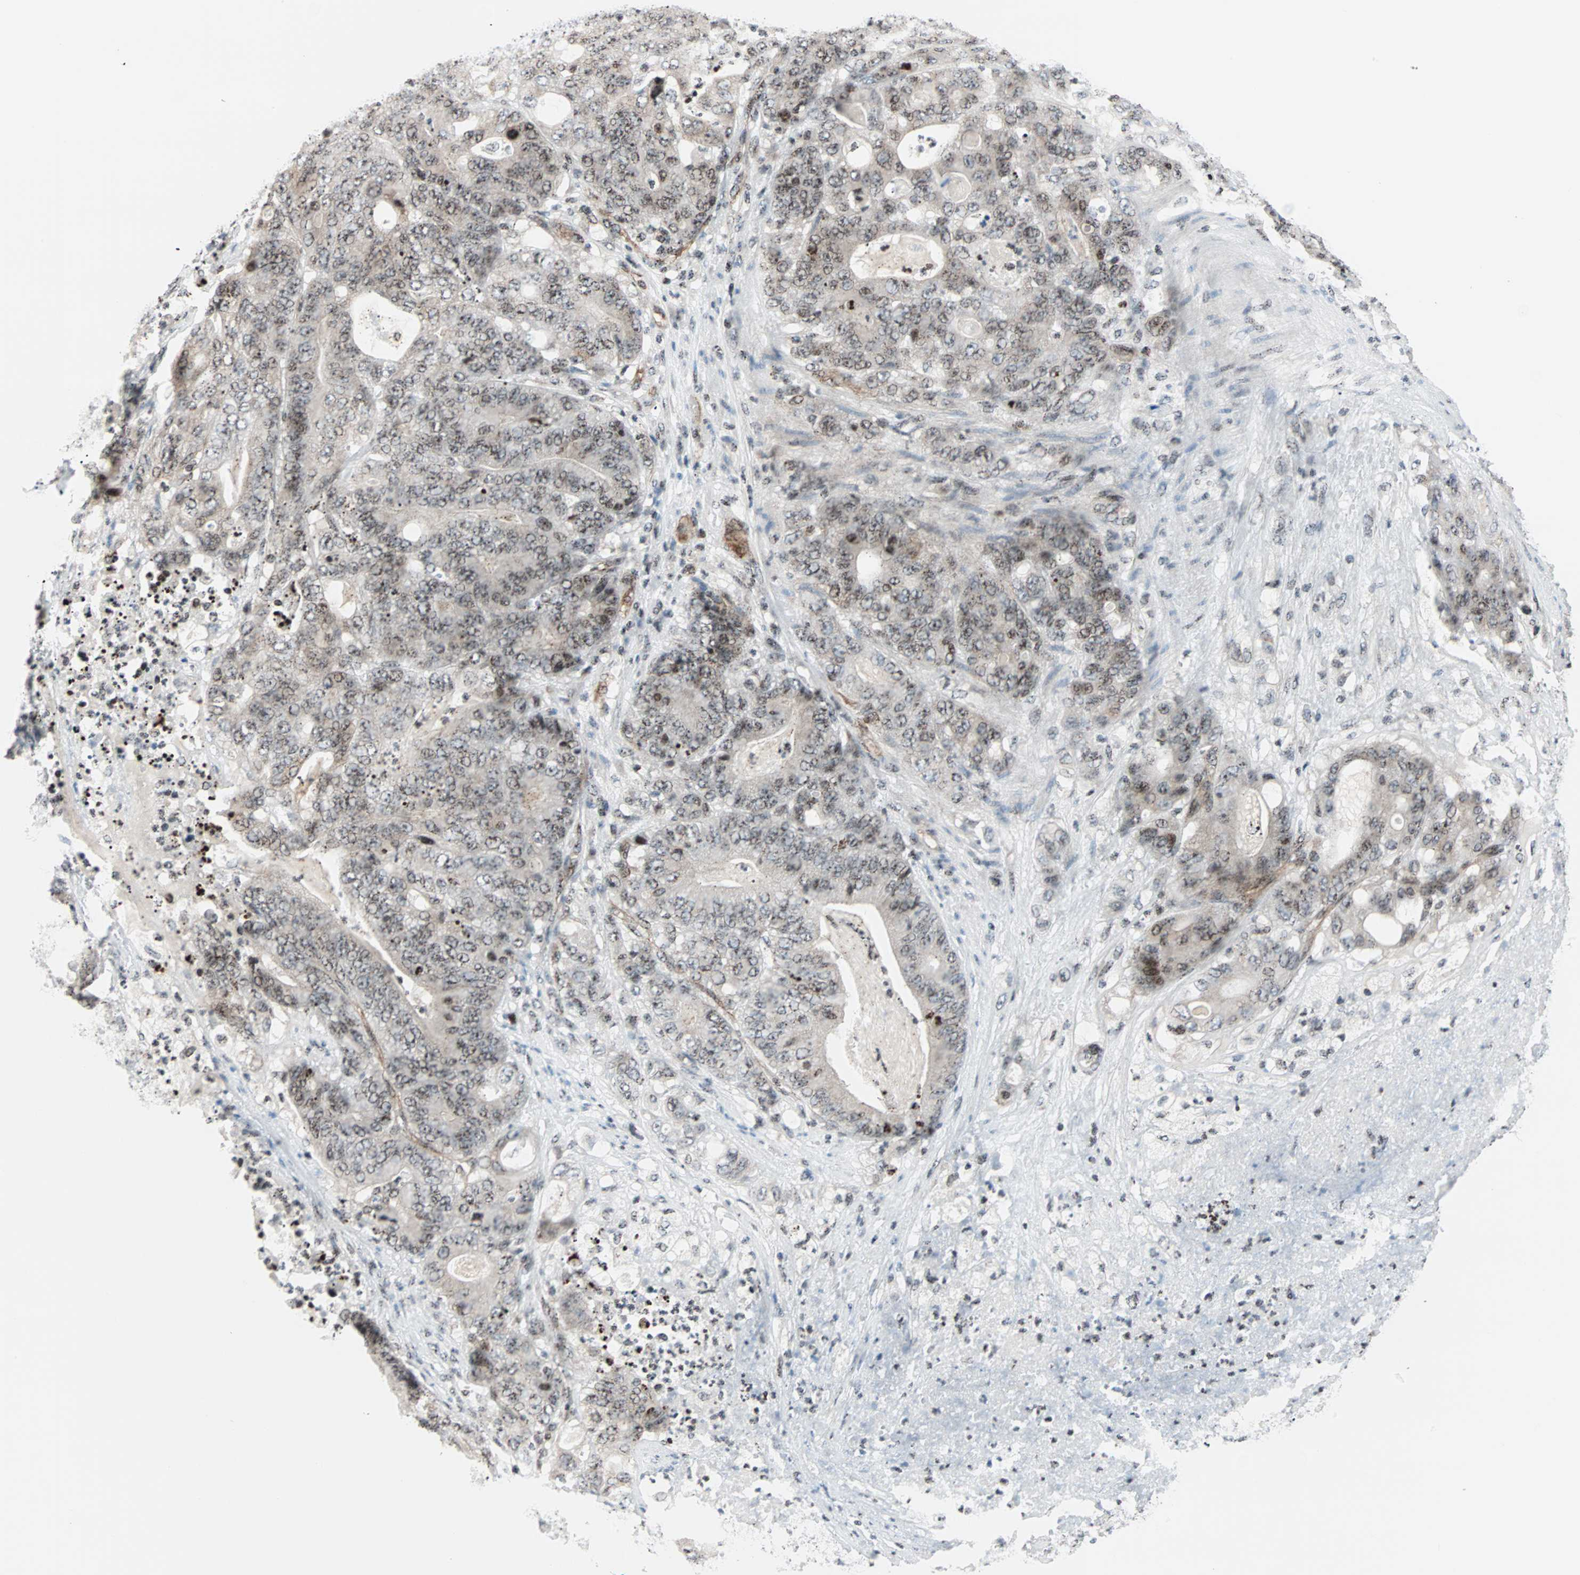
{"staining": {"intensity": "weak", "quantity": ">75%", "location": "nuclear"}, "tissue": "stomach cancer", "cell_type": "Tumor cells", "image_type": "cancer", "snomed": [{"axis": "morphology", "description": "Adenocarcinoma, NOS"}, {"axis": "topography", "description": "Stomach"}], "caption": "The micrograph shows immunohistochemical staining of stomach adenocarcinoma. There is weak nuclear positivity is seen in approximately >75% of tumor cells.", "gene": "CENPA", "patient": {"sex": "female", "age": 73}}